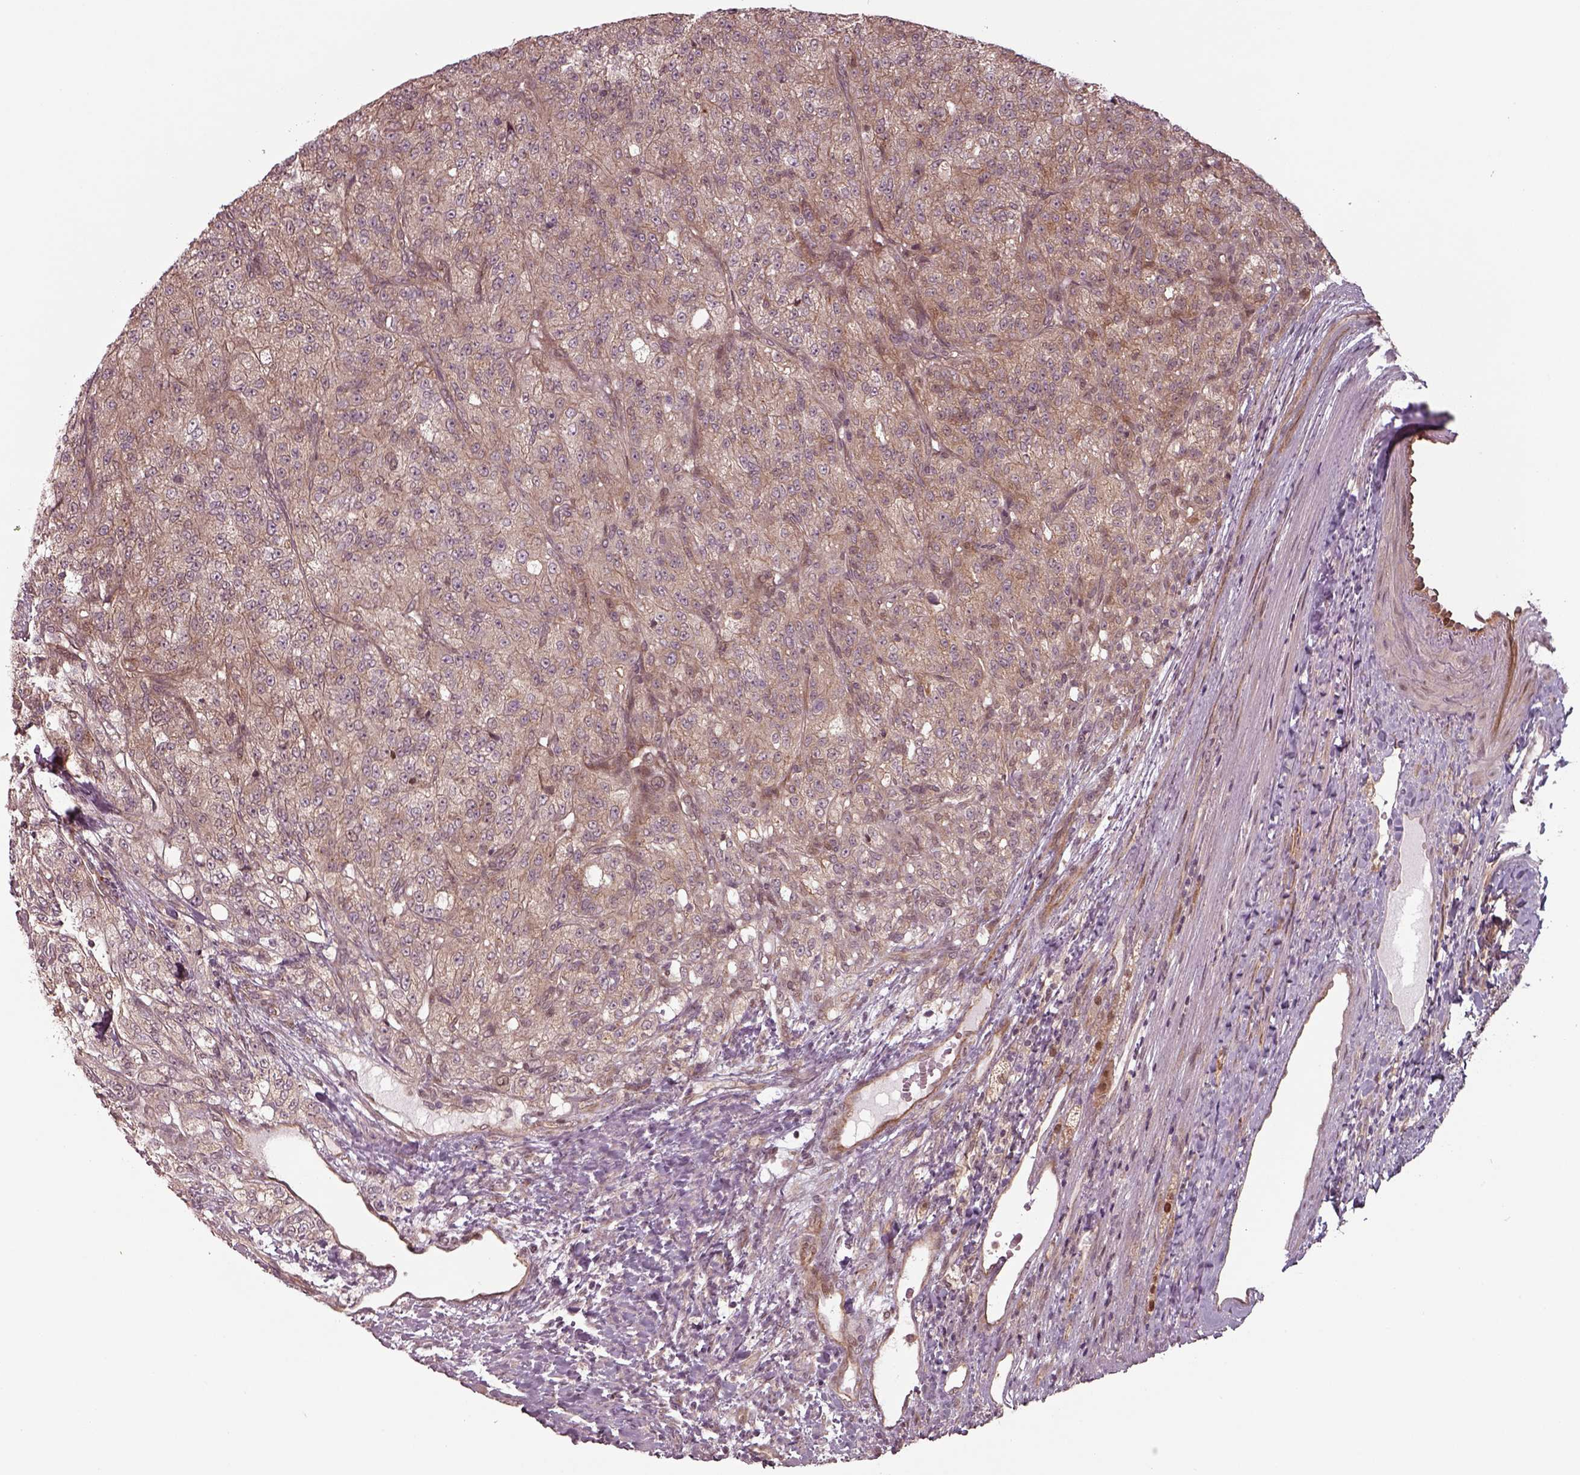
{"staining": {"intensity": "weak", "quantity": "25%-75%", "location": "cytoplasmic/membranous"}, "tissue": "renal cancer", "cell_type": "Tumor cells", "image_type": "cancer", "snomed": [{"axis": "morphology", "description": "Adenocarcinoma, NOS"}, {"axis": "topography", "description": "Kidney"}], "caption": "Renal cancer stained with a brown dye reveals weak cytoplasmic/membranous positive positivity in approximately 25%-75% of tumor cells.", "gene": "CHMP3", "patient": {"sex": "female", "age": 63}}